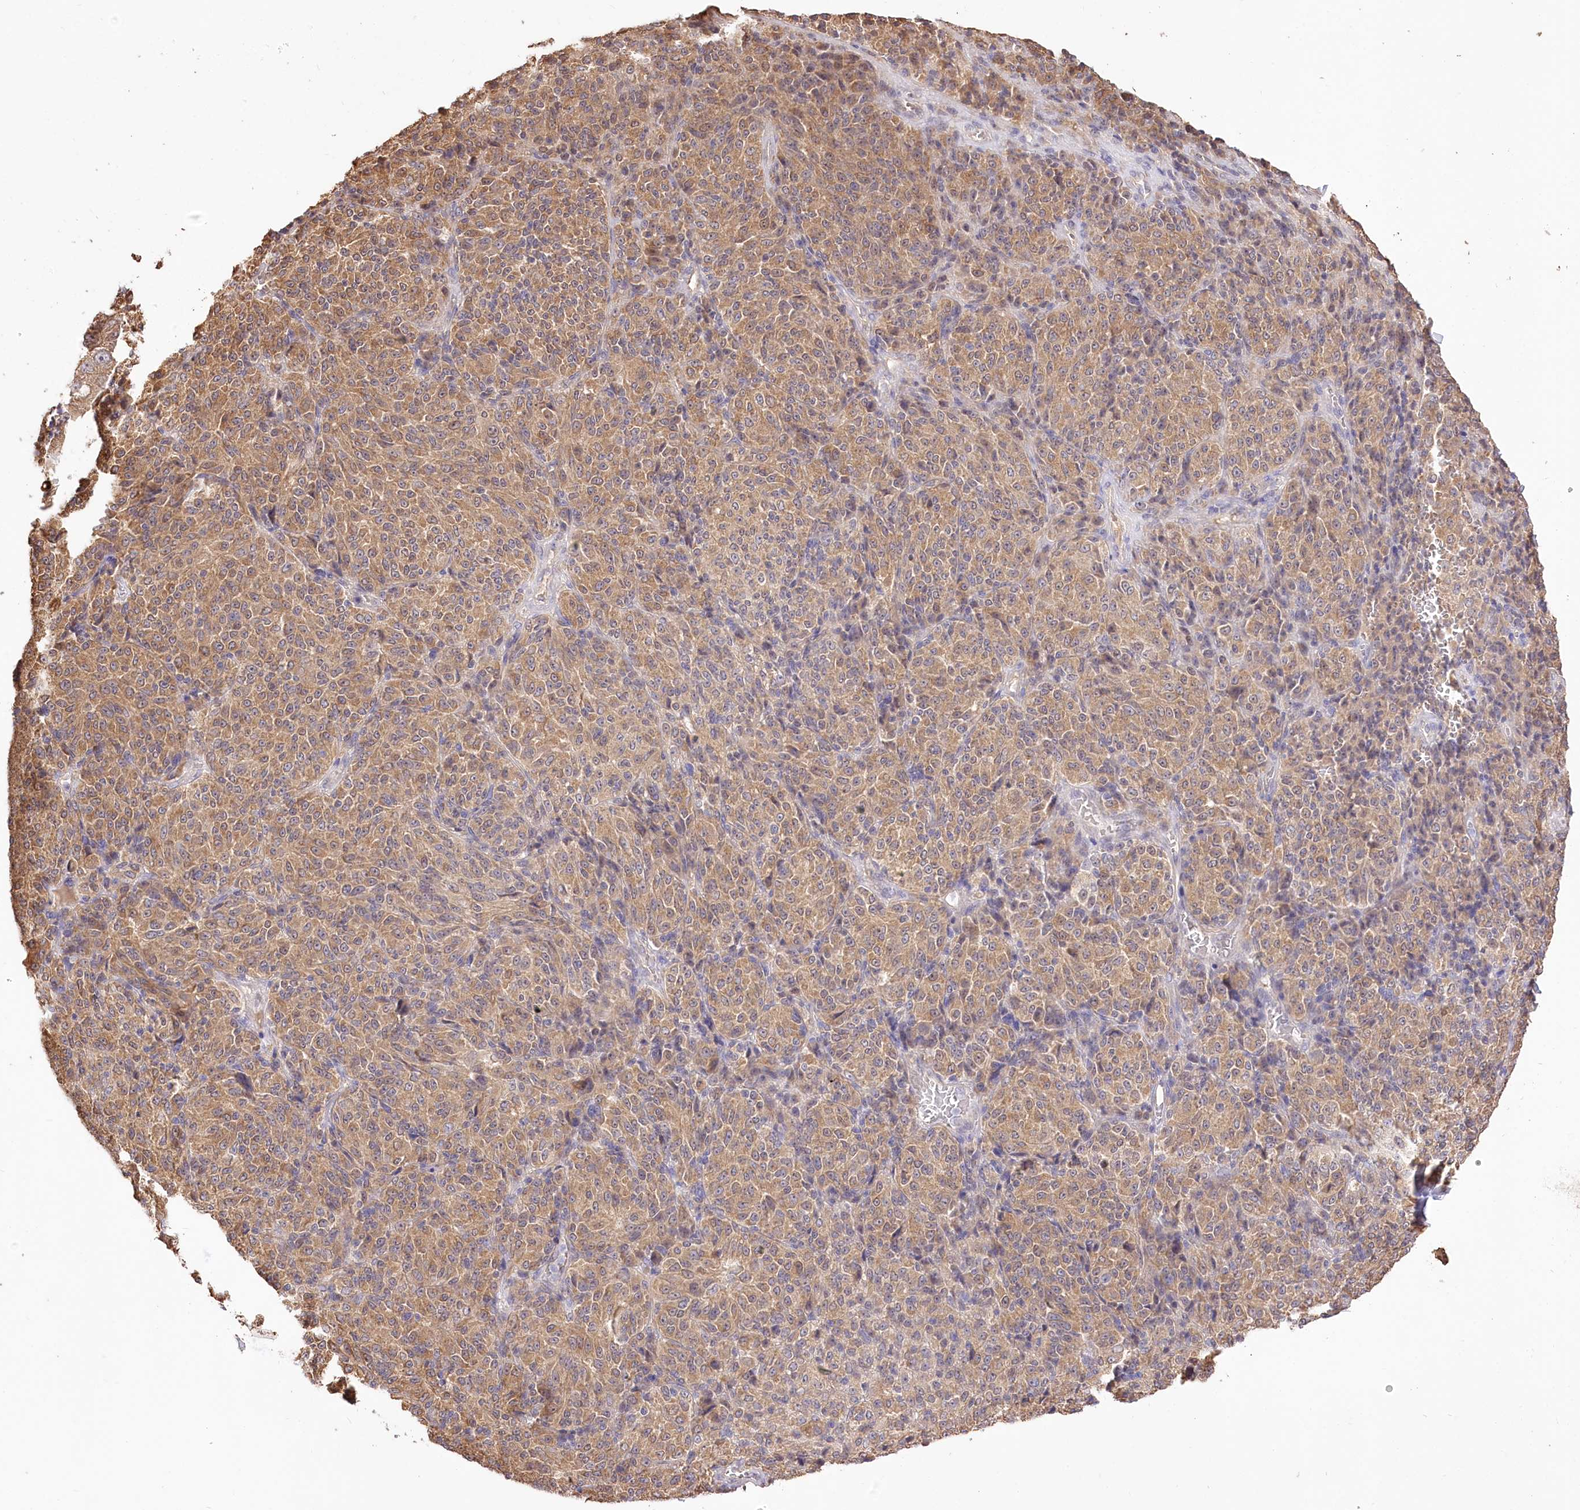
{"staining": {"intensity": "moderate", "quantity": "25%-75%", "location": "cytoplasmic/membranous"}, "tissue": "melanoma", "cell_type": "Tumor cells", "image_type": "cancer", "snomed": [{"axis": "morphology", "description": "Malignant melanoma, Metastatic site"}, {"axis": "topography", "description": "Brain"}], "caption": "This histopathology image shows melanoma stained with immunohistochemistry (IHC) to label a protein in brown. The cytoplasmic/membranous of tumor cells show moderate positivity for the protein. Nuclei are counter-stained blue.", "gene": "R3HDM2", "patient": {"sex": "female", "age": 56}}